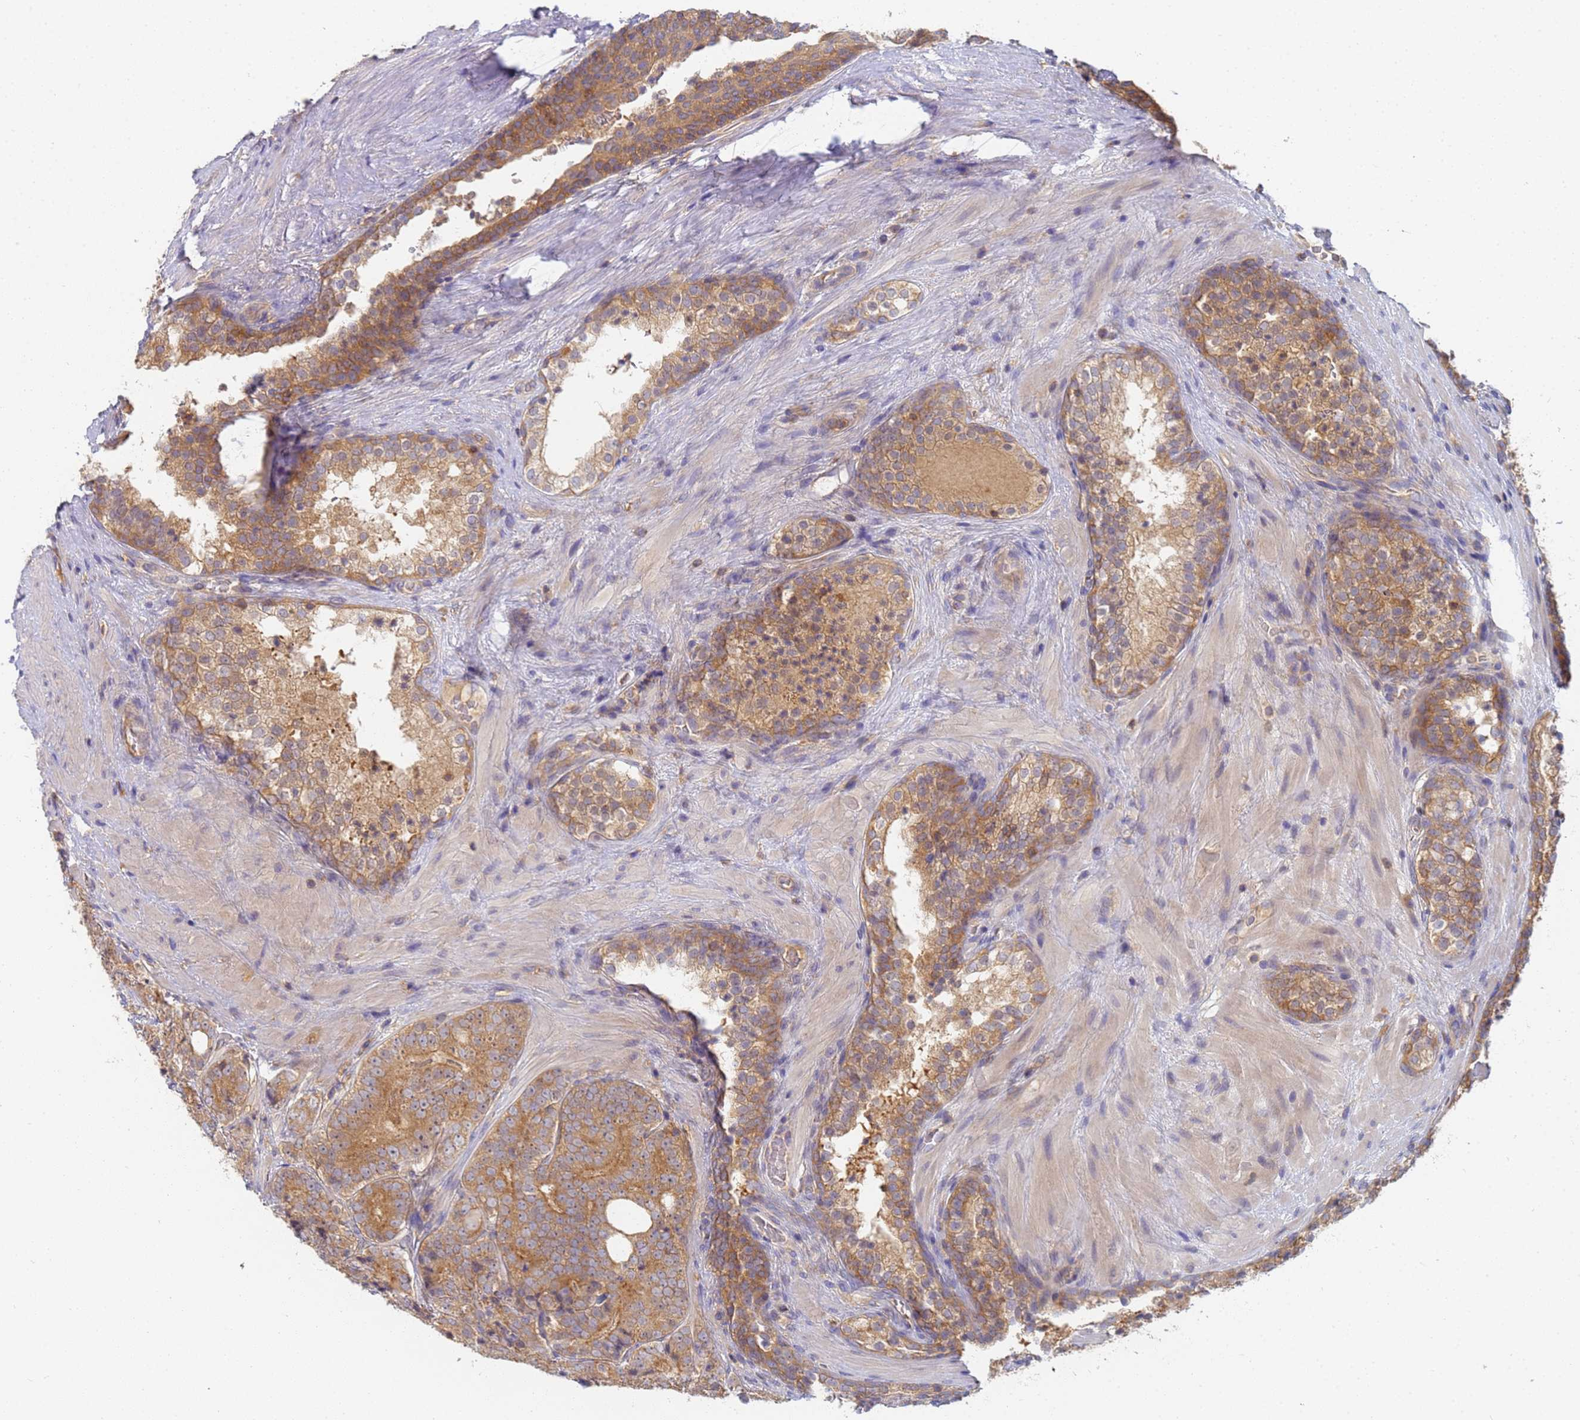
{"staining": {"intensity": "moderate", "quantity": ">75%", "location": "cytoplasmic/membranous"}, "tissue": "prostate cancer", "cell_type": "Tumor cells", "image_type": "cancer", "snomed": [{"axis": "morphology", "description": "Adenocarcinoma, High grade"}, {"axis": "topography", "description": "Prostate"}], "caption": "Protein analysis of prostate adenocarcinoma (high-grade) tissue shows moderate cytoplasmic/membranous positivity in about >75% of tumor cells.", "gene": "SHARPIN", "patient": {"sex": "male", "age": 56}}